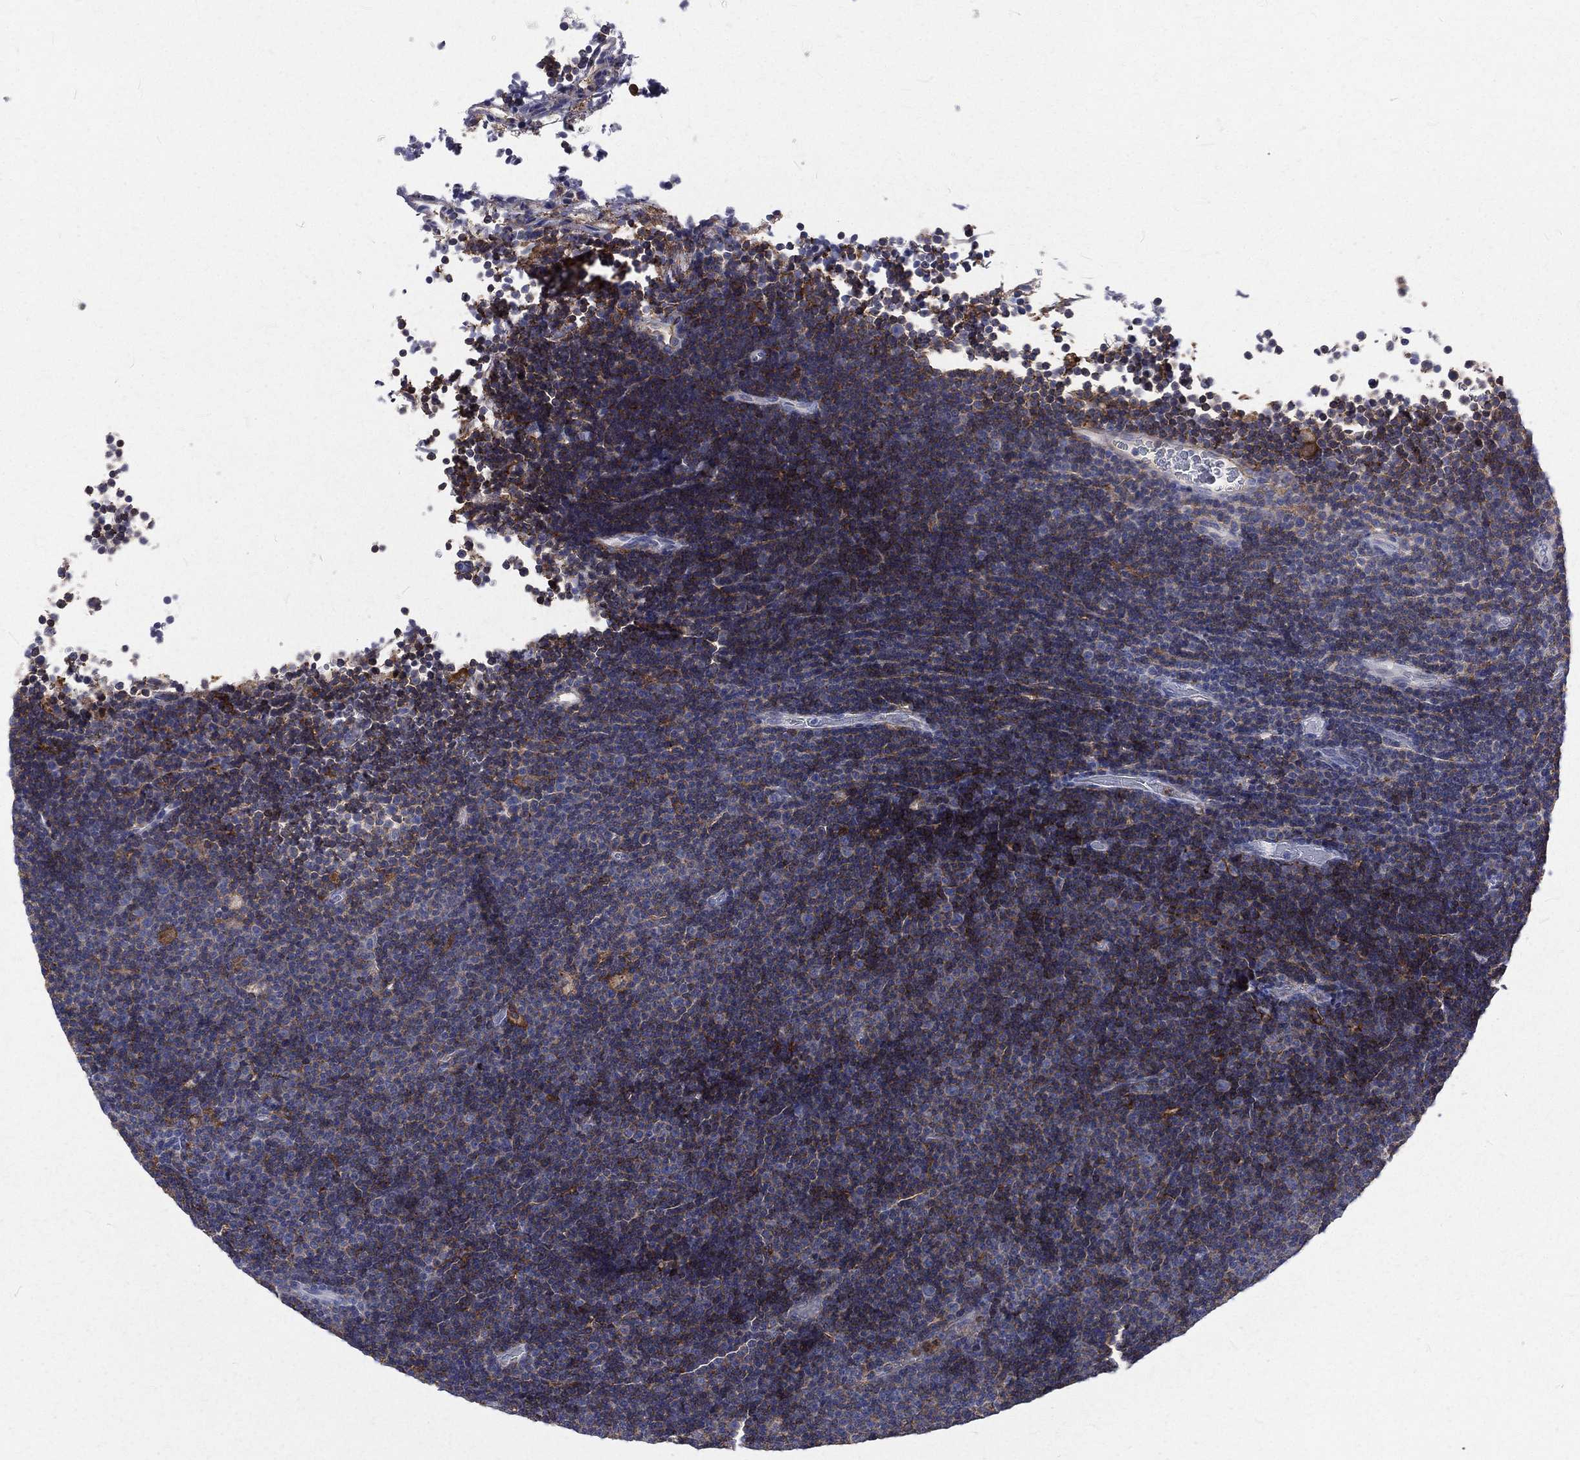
{"staining": {"intensity": "moderate", "quantity": "<25%", "location": "cytoplasmic/membranous"}, "tissue": "lymphoma", "cell_type": "Tumor cells", "image_type": "cancer", "snomed": [{"axis": "morphology", "description": "Malignant lymphoma, non-Hodgkin's type, Low grade"}, {"axis": "topography", "description": "Brain"}], "caption": "Approximately <25% of tumor cells in human low-grade malignant lymphoma, non-Hodgkin's type exhibit moderate cytoplasmic/membranous protein expression as visualized by brown immunohistochemical staining.", "gene": "BASP1", "patient": {"sex": "female", "age": 66}}